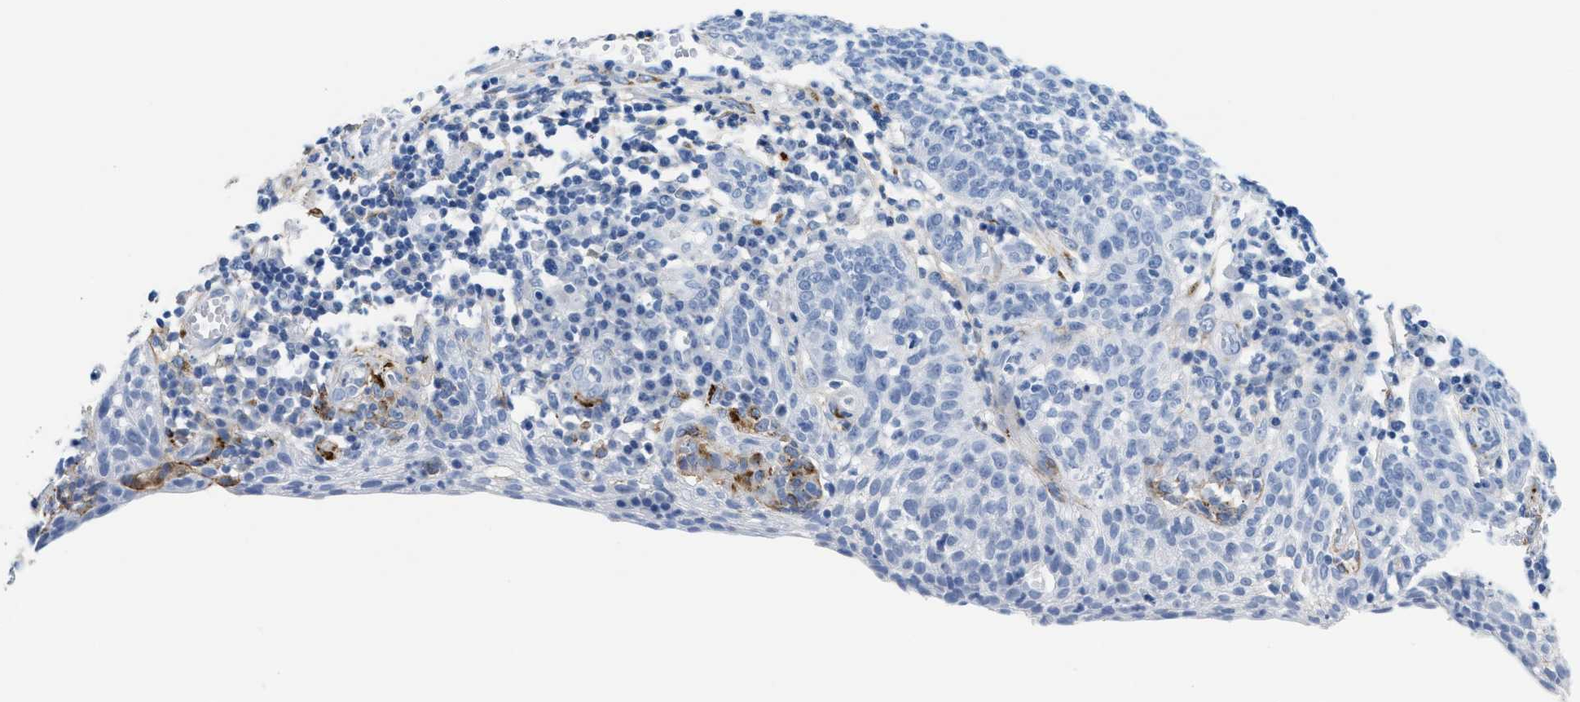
{"staining": {"intensity": "negative", "quantity": "none", "location": "none"}, "tissue": "cervical cancer", "cell_type": "Tumor cells", "image_type": "cancer", "snomed": [{"axis": "morphology", "description": "Squamous cell carcinoma, NOS"}, {"axis": "topography", "description": "Cervix"}], "caption": "The immunohistochemistry (IHC) image has no significant expression in tumor cells of cervical squamous cell carcinoma tissue.", "gene": "TNR", "patient": {"sex": "female", "age": 34}}